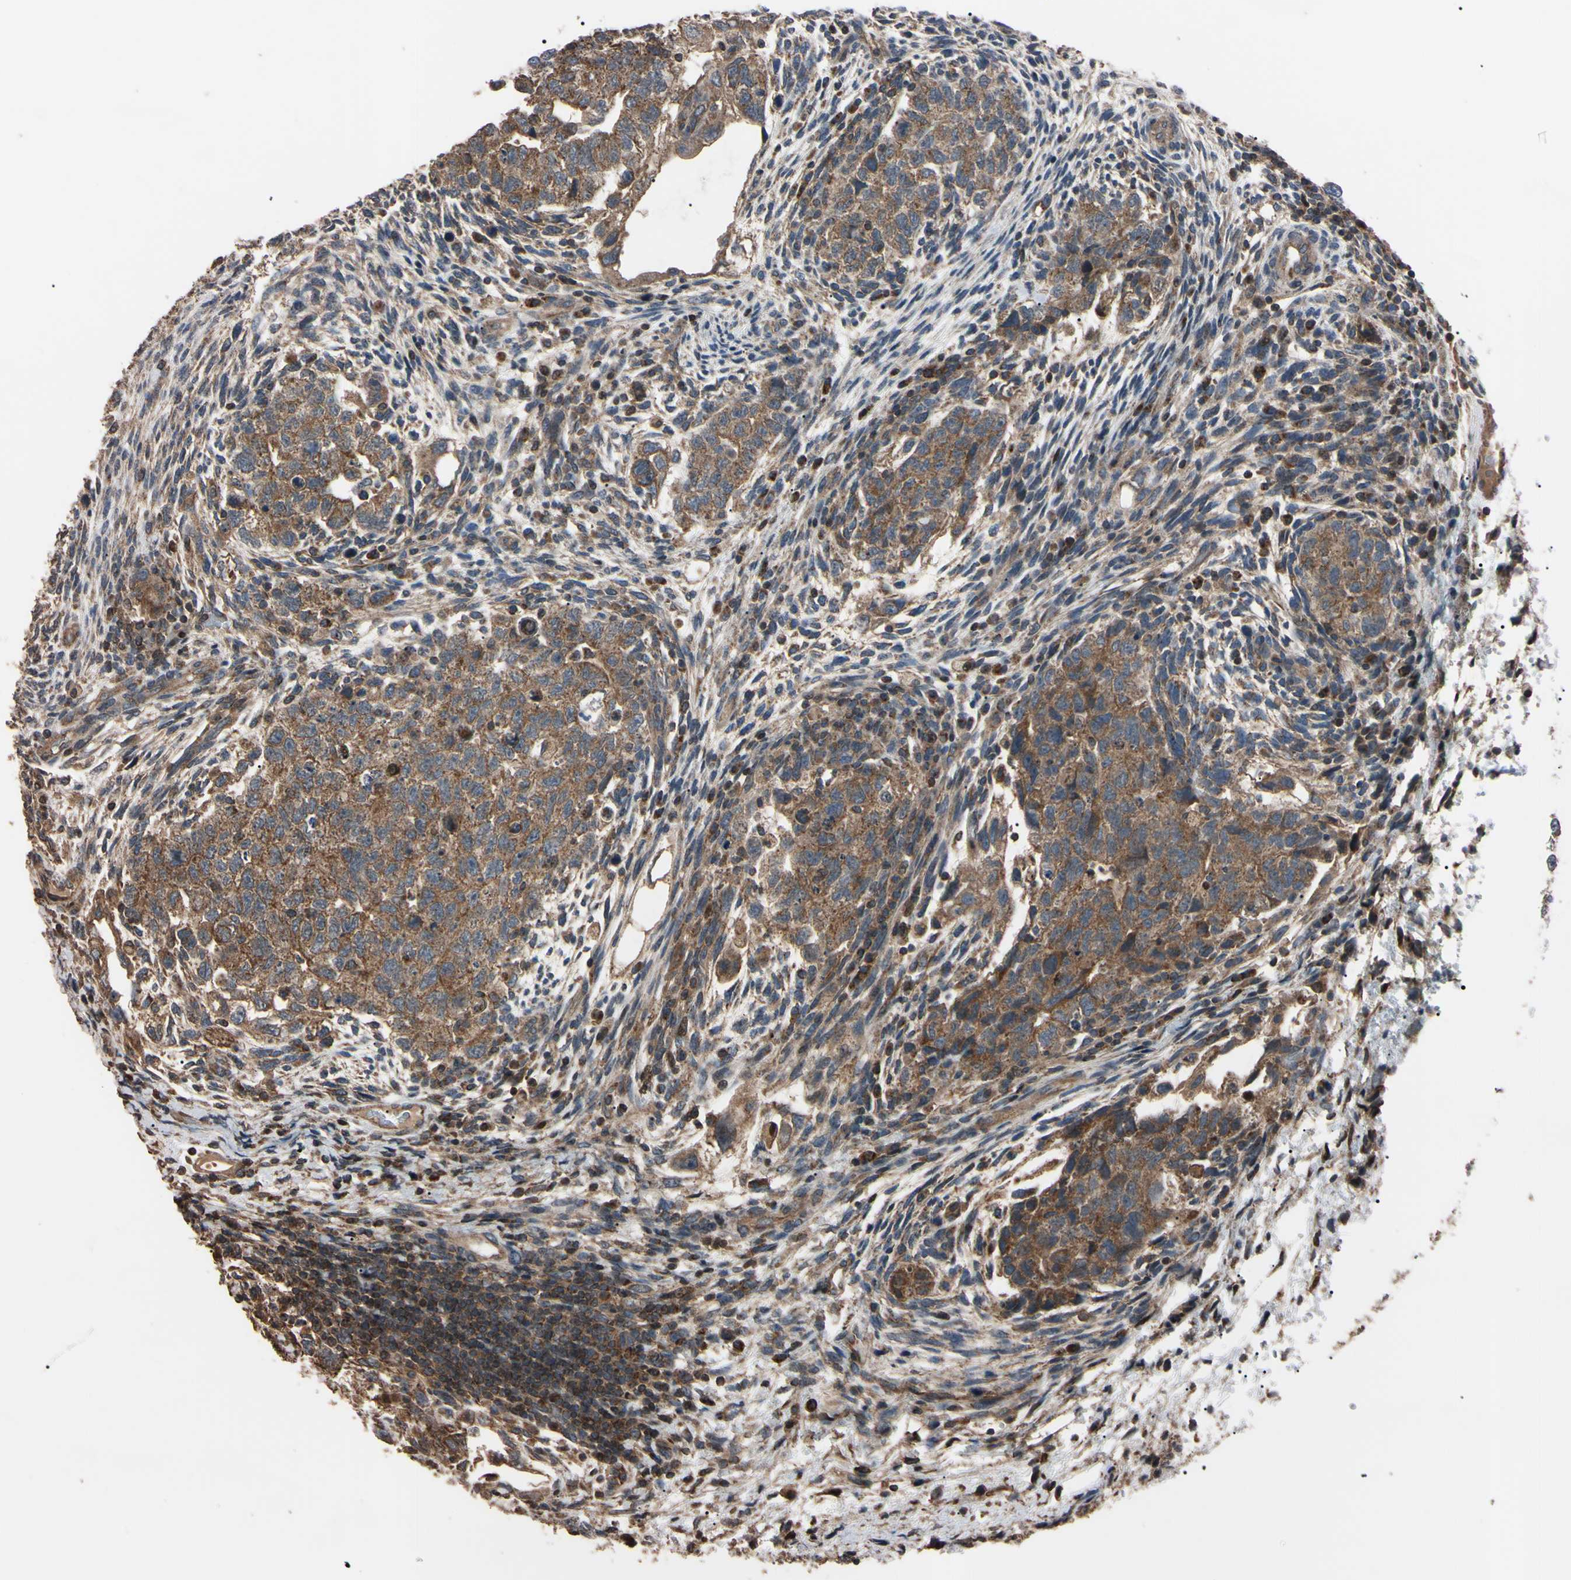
{"staining": {"intensity": "moderate", "quantity": ">75%", "location": "cytoplasmic/membranous"}, "tissue": "testis cancer", "cell_type": "Tumor cells", "image_type": "cancer", "snomed": [{"axis": "morphology", "description": "Normal tissue, NOS"}, {"axis": "morphology", "description": "Carcinoma, Embryonal, NOS"}, {"axis": "topography", "description": "Testis"}], "caption": "Moderate cytoplasmic/membranous staining is appreciated in about >75% of tumor cells in embryonal carcinoma (testis).", "gene": "TNFRSF1A", "patient": {"sex": "male", "age": 36}}